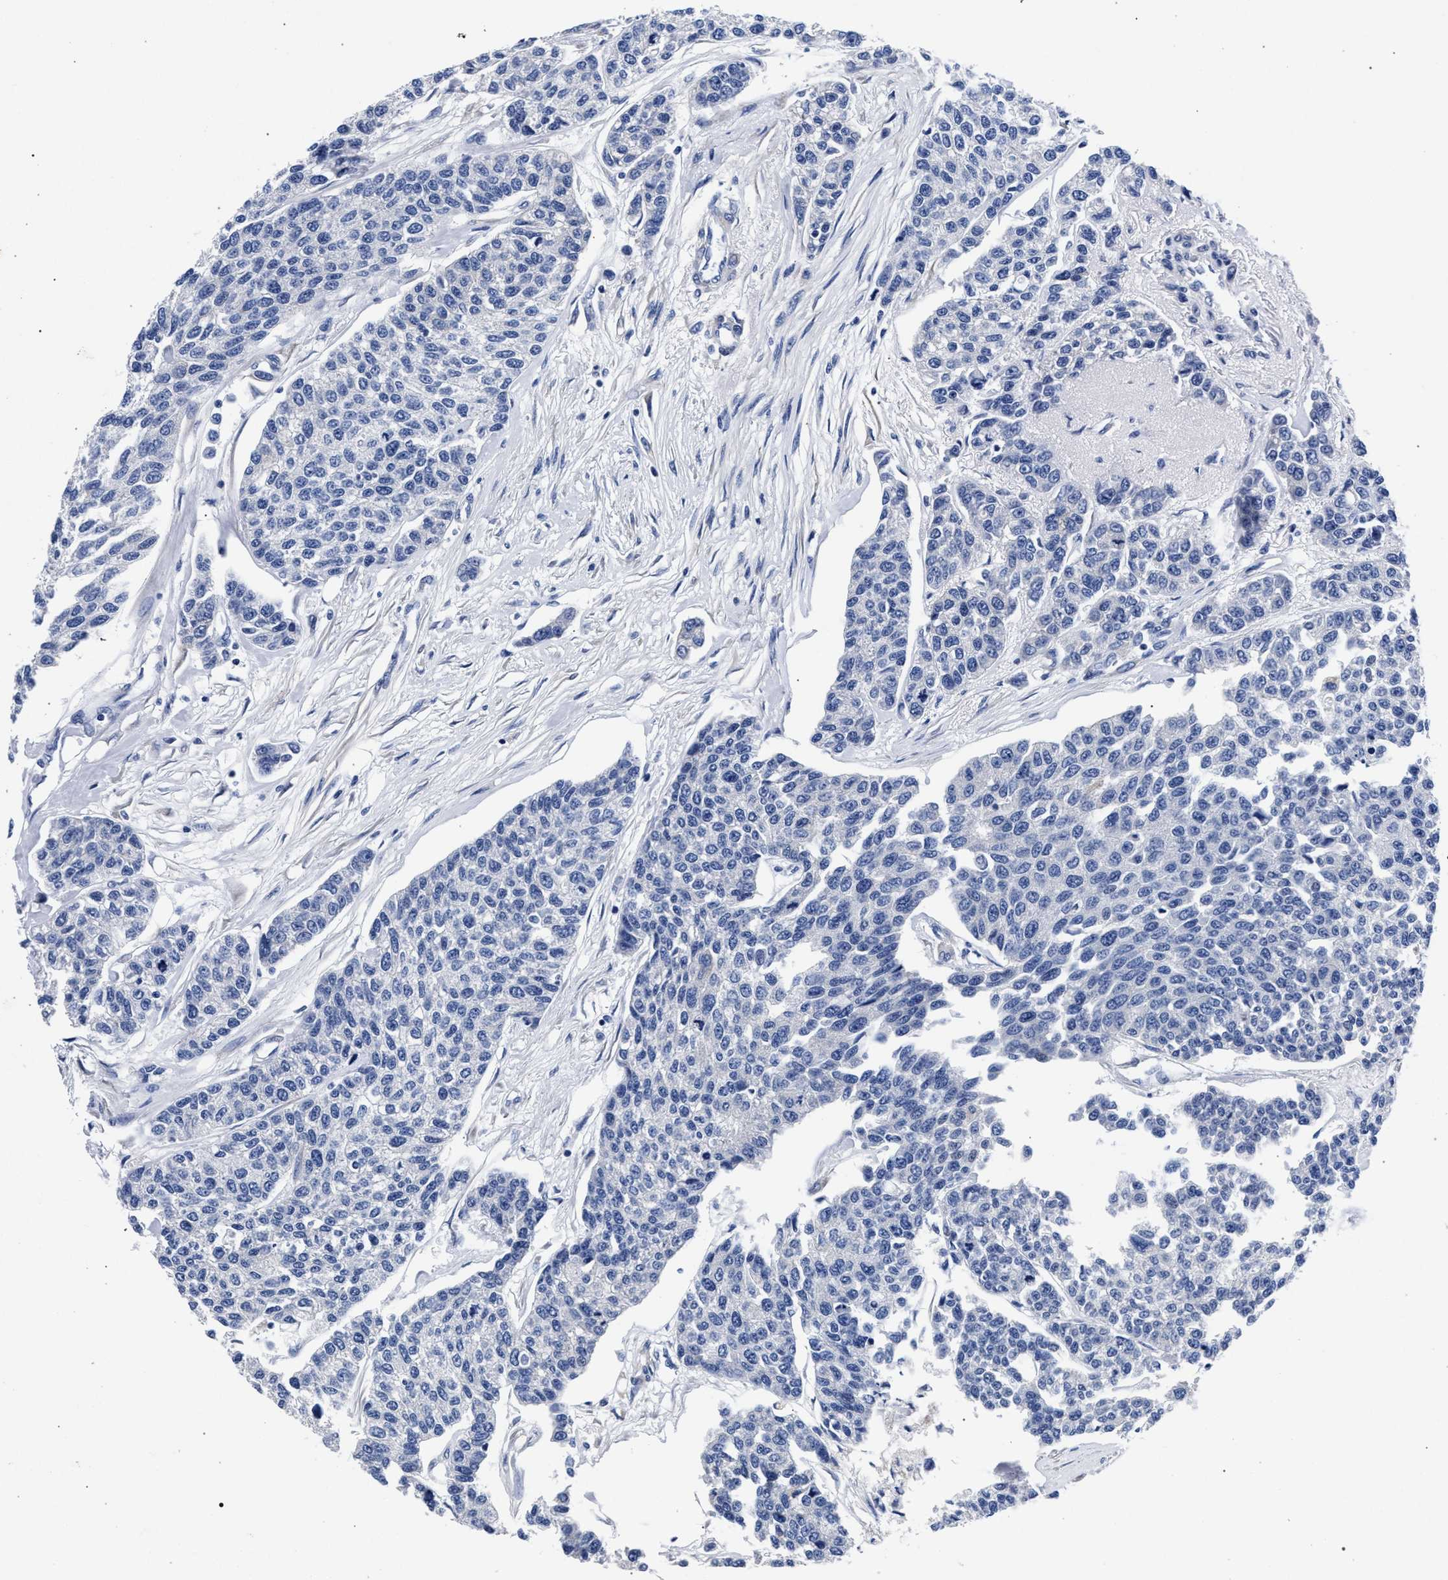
{"staining": {"intensity": "negative", "quantity": "none", "location": "none"}, "tissue": "breast cancer", "cell_type": "Tumor cells", "image_type": "cancer", "snomed": [{"axis": "morphology", "description": "Duct carcinoma"}, {"axis": "topography", "description": "Breast"}], "caption": "Human breast infiltrating ductal carcinoma stained for a protein using IHC reveals no staining in tumor cells.", "gene": "AKAP4", "patient": {"sex": "female", "age": 51}}